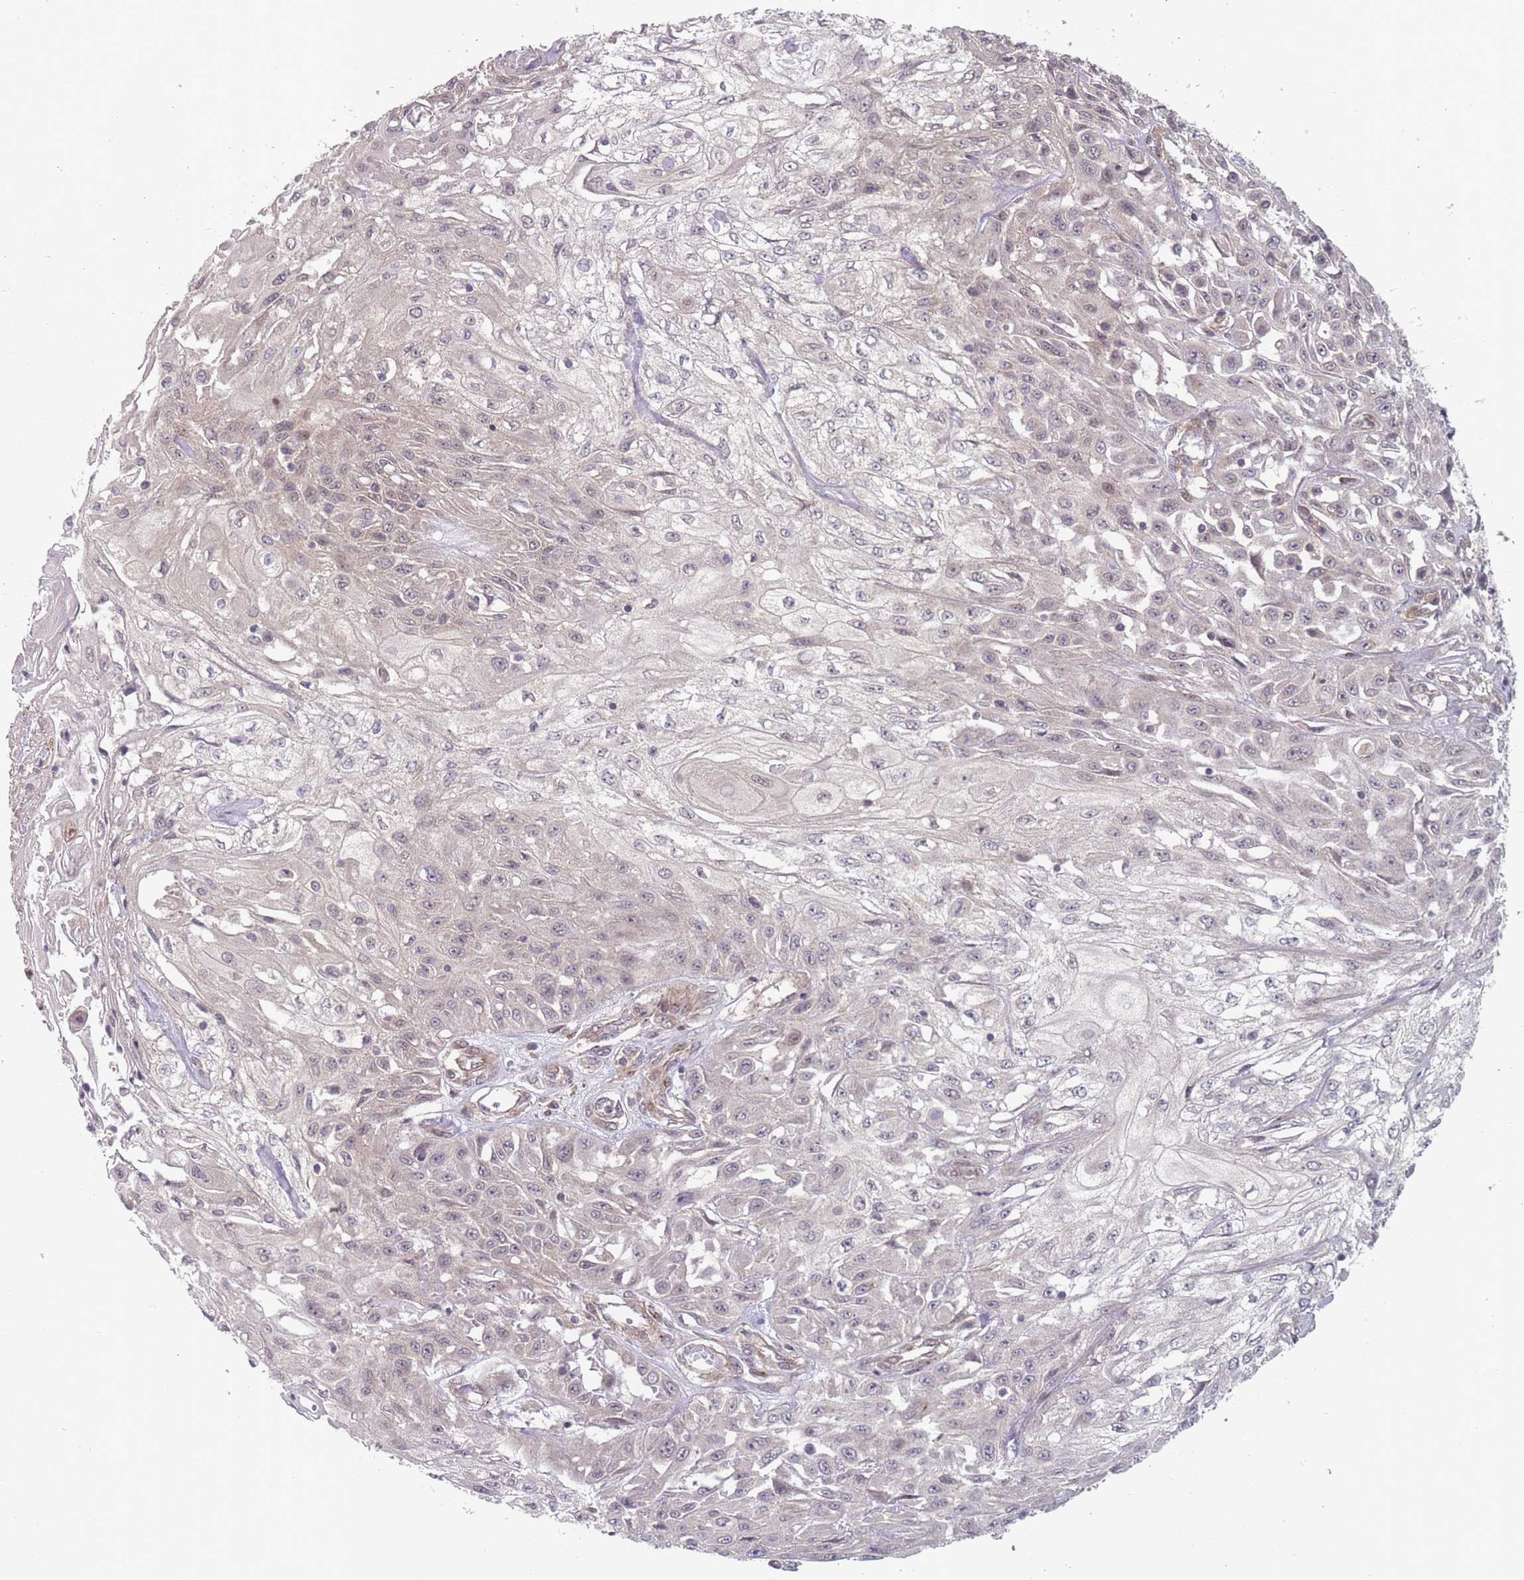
{"staining": {"intensity": "weak", "quantity": "<25%", "location": "nuclear"}, "tissue": "skin cancer", "cell_type": "Tumor cells", "image_type": "cancer", "snomed": [{"axis": "morphology", "description": "Squamous cell carcinoma, NOS"}, {"axis": "morphology", "description": "Squamous cell carcinoma, metastatic, NOS"}, {"axis": "topography", "description": "Skin"}, {"axis": "topography", "description": "Lymph node"}], "caption": "Image shows no significant protein positivity in tumor cells of skin metastatic squamous cell carcinoma. (Stains: DAB (3,3'-diaminobenzidine) IHC with hematoxylin counter stain, Microscopy: brightfield microscopy at high magnification).", "gene": "CNTRL", "patient": {"sex": "male", "age": 75}}